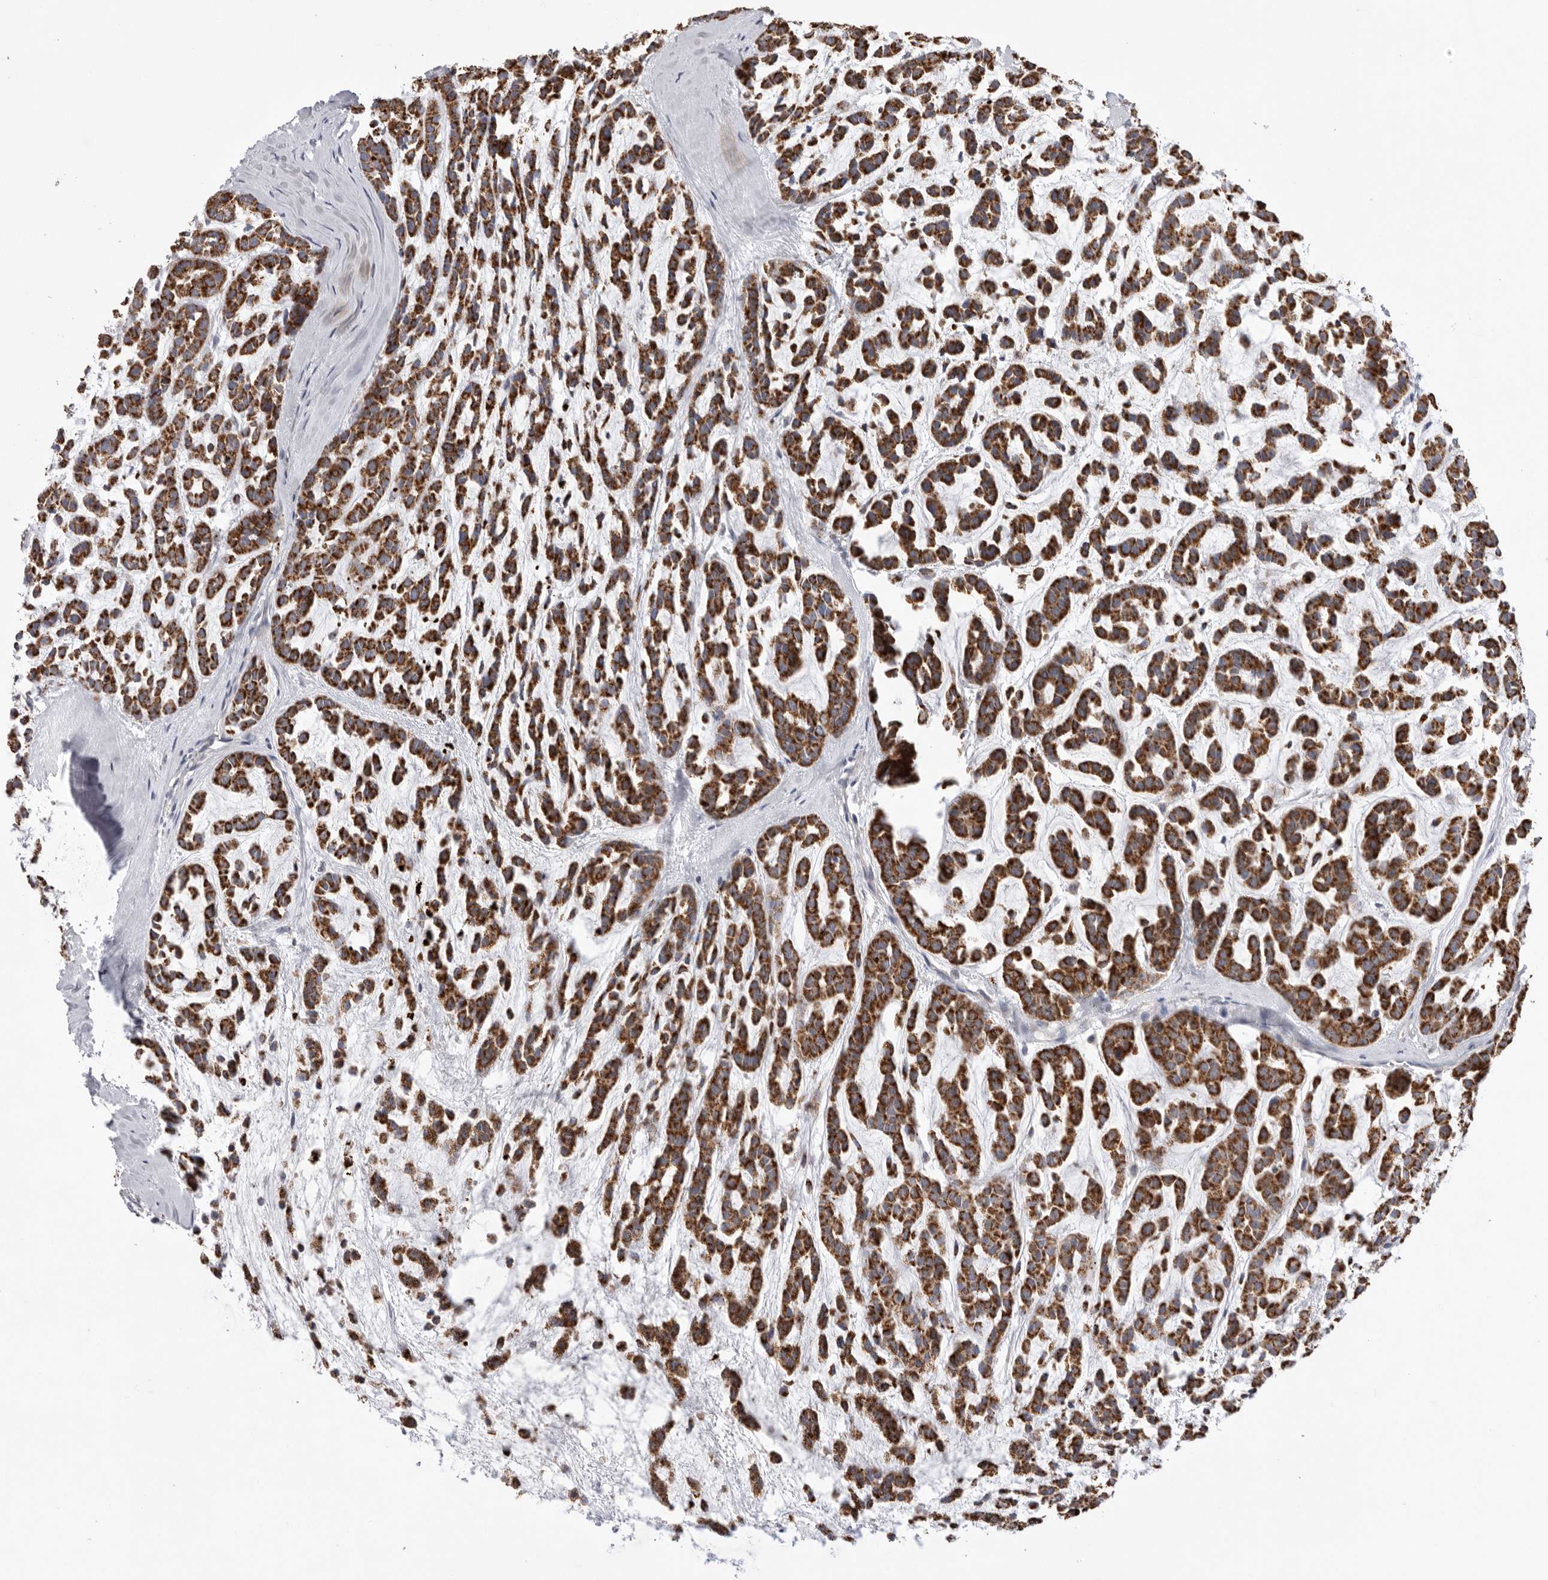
{"staining": {"intensity": "strong", "quantity": ">75%", "location": "cytoplasmic/membranous"}, "tissue": "head and neck cancer", "cell_type": "Tumor cells", "image_type": "cancer", "snomed": [{"axis": "morphology", "description": "Adenocarcinoma, NOS"}, {"axis": "morphology", "description": "Adenoma, NOS"}, {"axis": "topography", "description": "Head-Neck"}], "caption": "Protein expression analysis of head and neck cancer (adenocarcinoma) demonstrates strong cytoplasmic/membranous expression in about >75% of tumor cells. (IHC, brightfield microscopy, high magnification).", "gene": "VDAC3", "patient": {"sex": "female", "age": 55}}